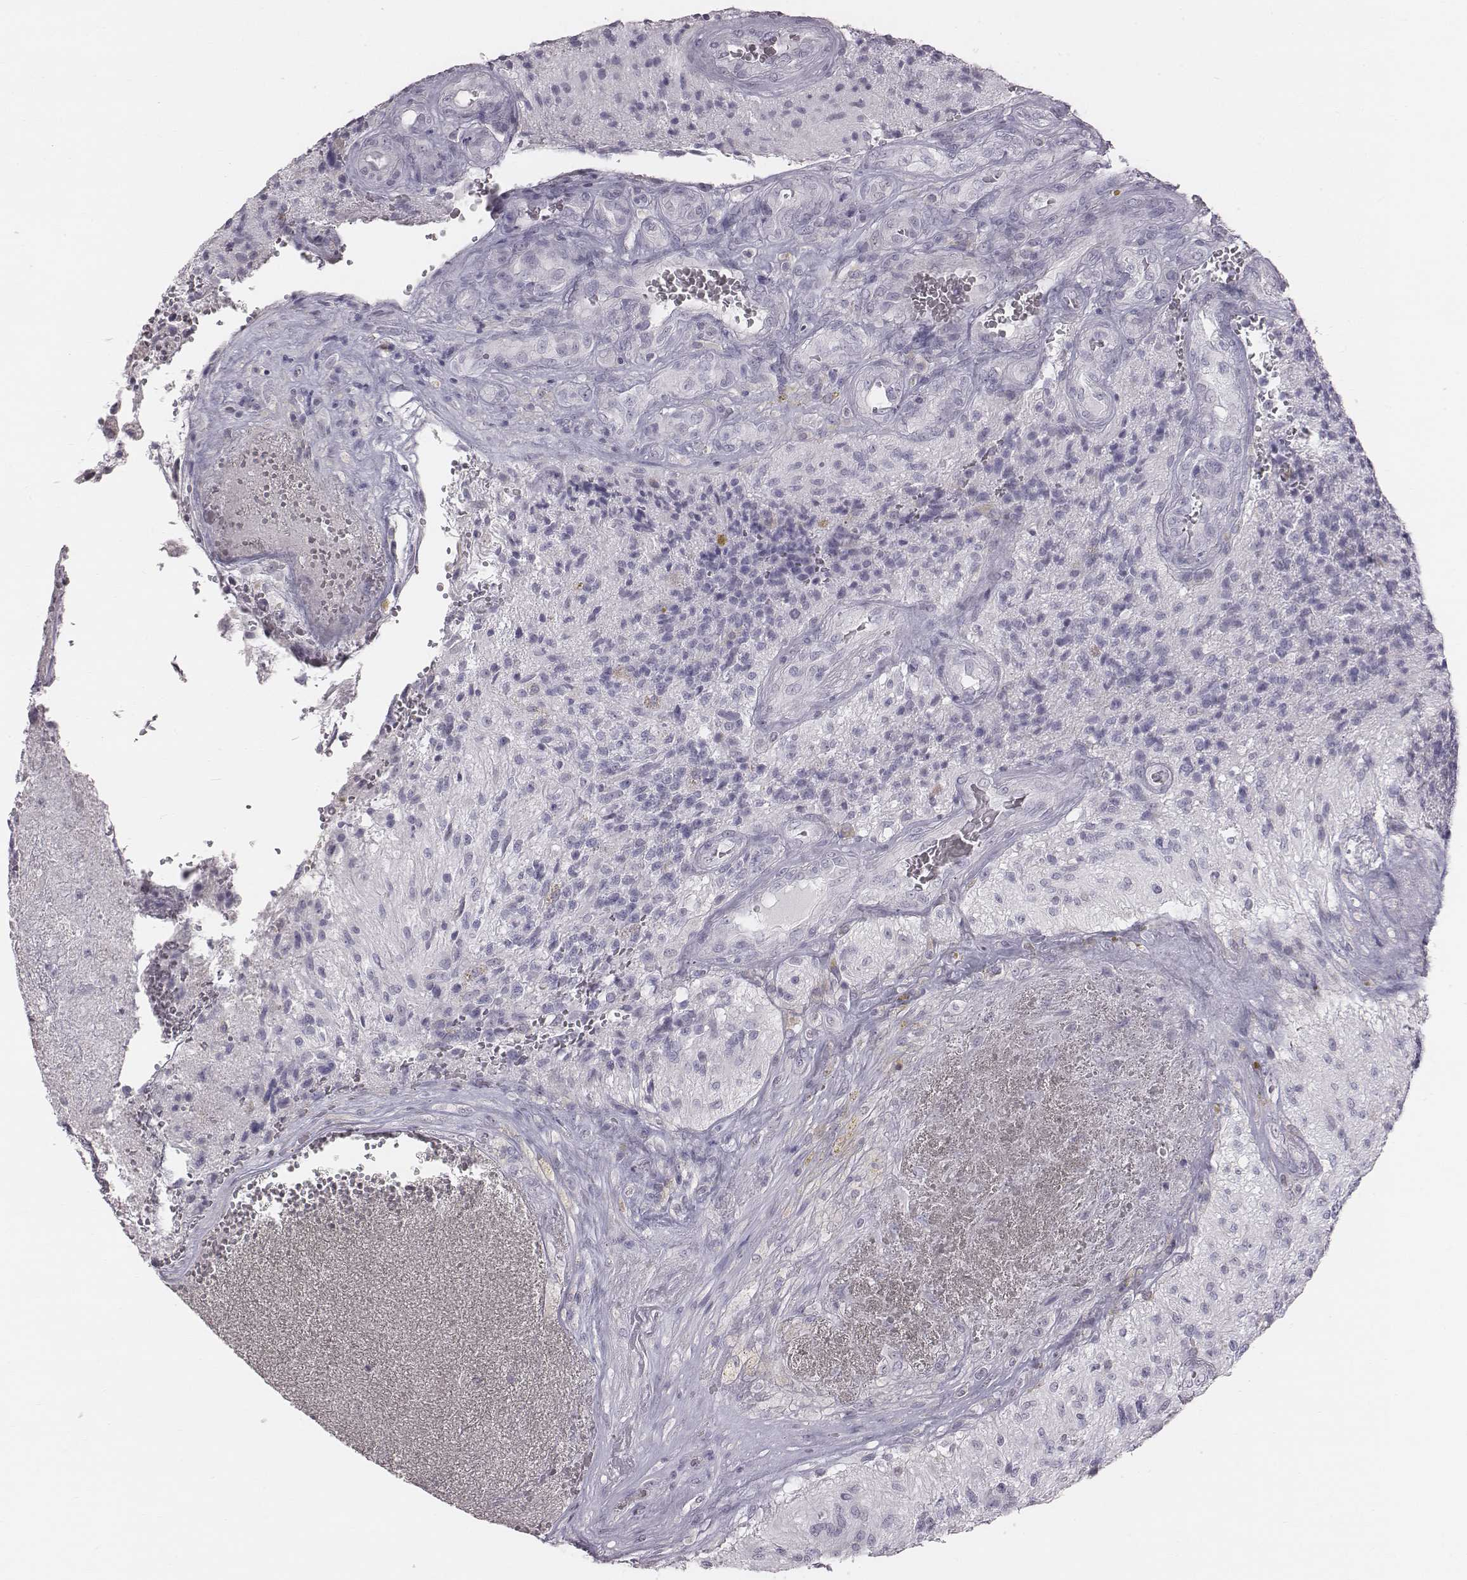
{"staining": {"intensity": "negative", "quantity": "none", "location": "none"}, "tissue": "glioma", "cell_type": "Tumor cells", "image_type": "cancer", "snomed": [{"axis": "morphology", "description": "Glioma, malignant, High grade"}, {"axis": "topography", "description": "Brain"}], "caption": "High-grade glioma (malignant) stained for a protein using immunohistochemistry displays no positivity tumor cells.", "gene": "C6orf58", "patient": {"sex": "male", "age": 56}}